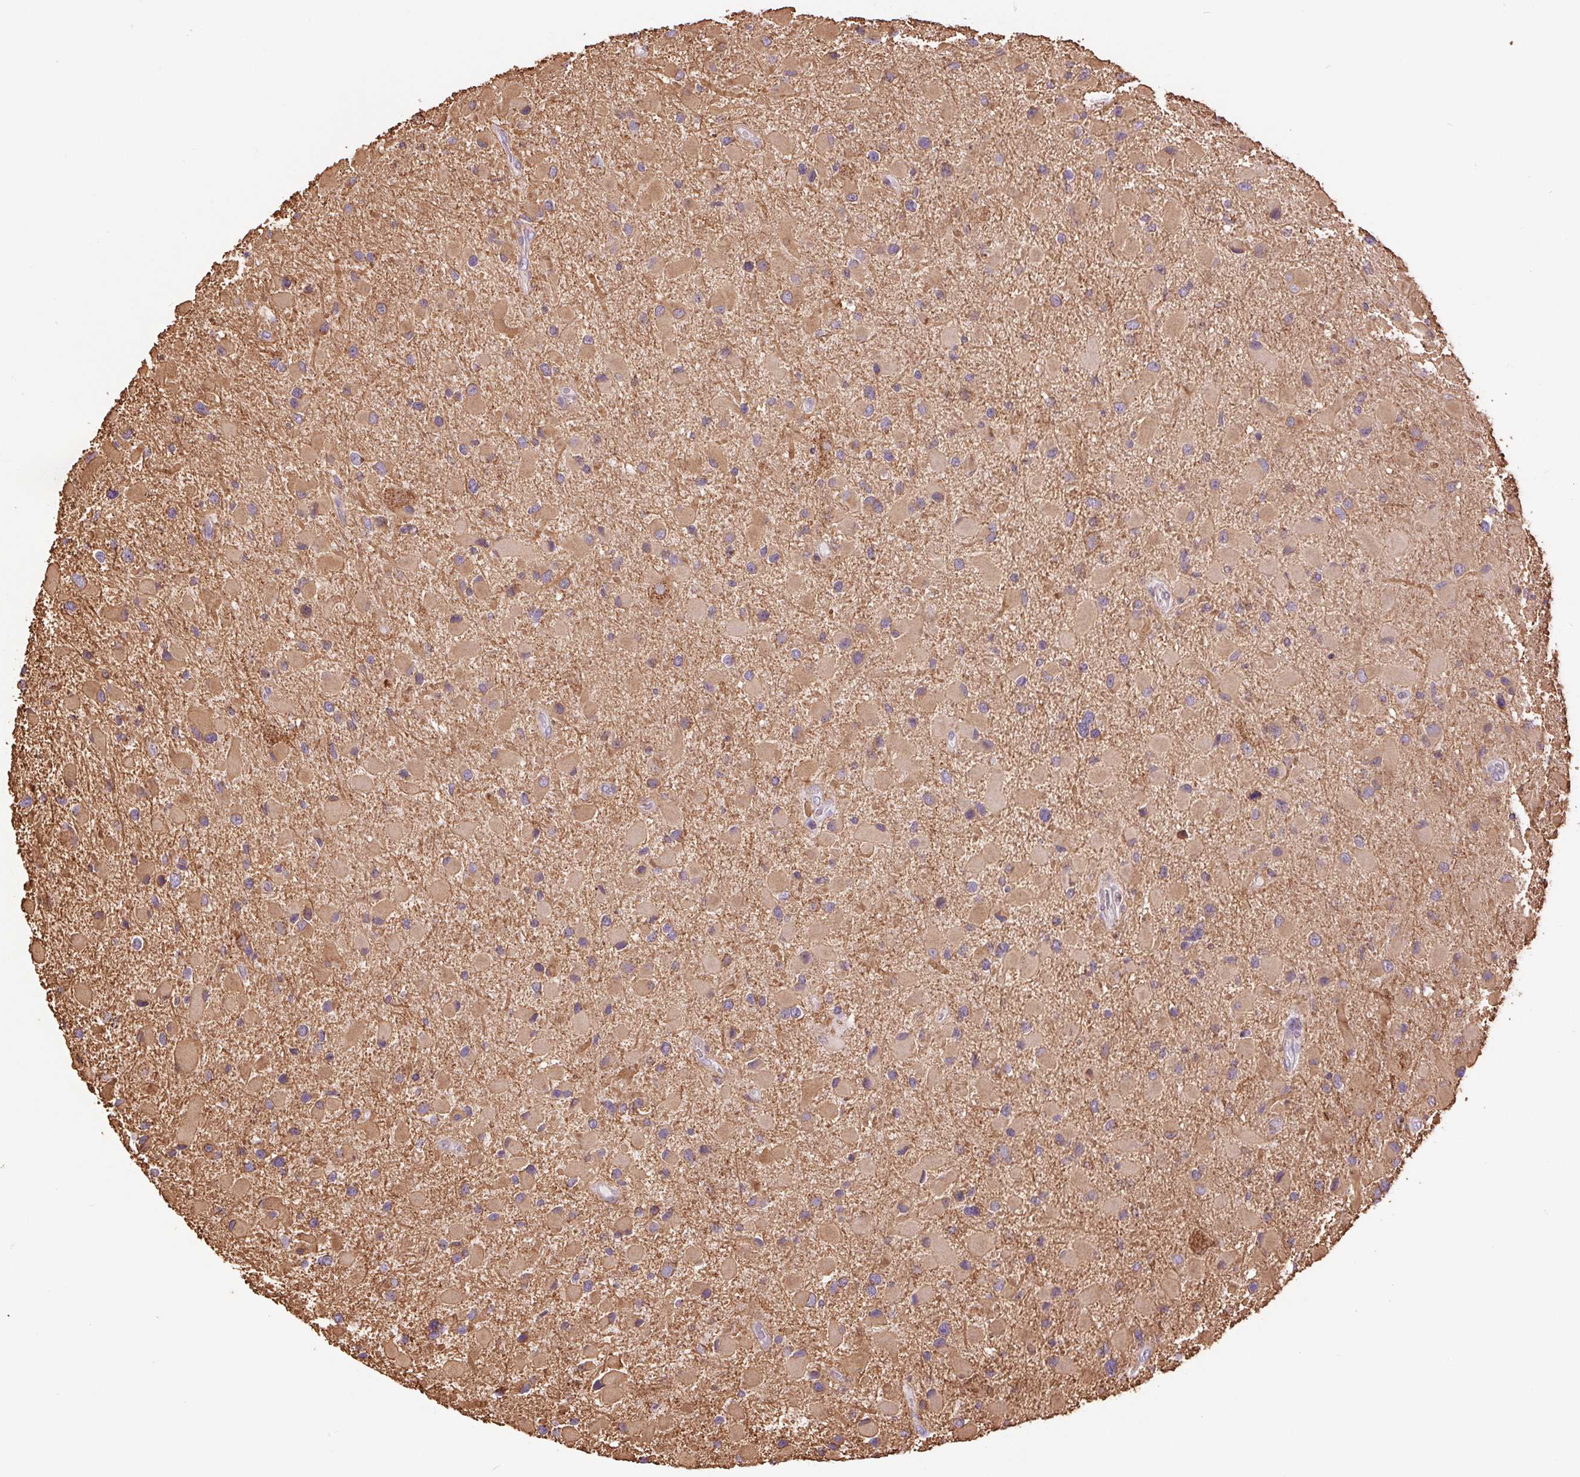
{"staining": {"intensity": "moderate", "quantity": ">75%", "location": "cytoplasmic/membranous"}, "tissue": "glioma", "cell_type": "Tumor cells", "image_type": "cancer", "snomed": [{"axis": "morphology", "description": "Glioma, malignant, Low grade"}, {"axis": "topography", "description": "Brain"}], "caption": "Protein staining by immunohistochemistry (IHC) exhibits moderate cytoplasmic/membranous staining in approximately >75% of tumor cells in malignant glioma (low-grade).", "gene": "ATP5PB", "patient": {"sex": "female", "age": 32}}